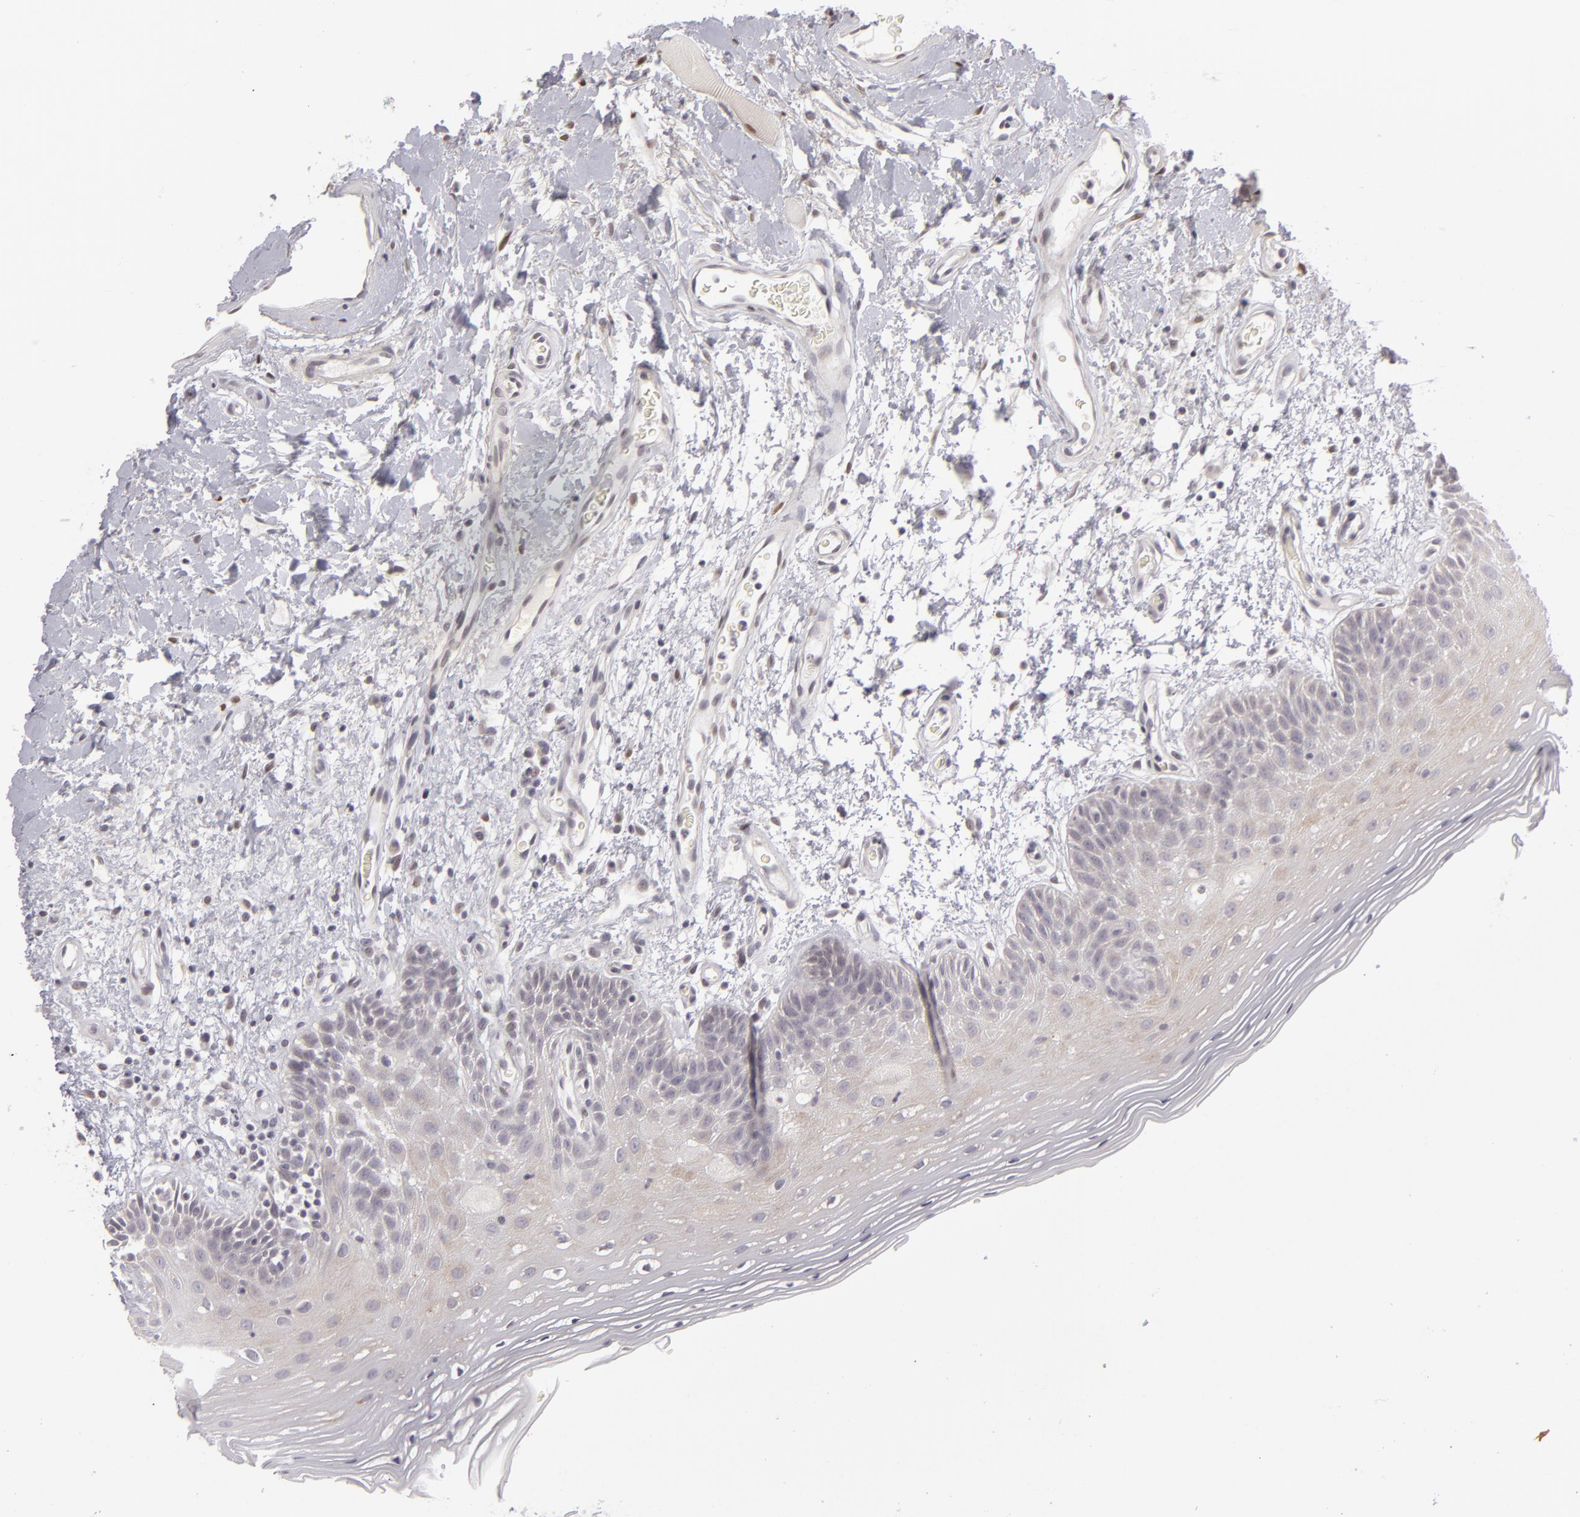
{"staining": {"intensity": "weak", "quantity": "<25%", "location": "cytoplasmic/membranous"}, "tissue": "oral mucosa", "cell_type": "Squamous epithelial cells", "image_type": "normal", "snomed": [{"axis": "morphology", "description": "Normal tissue, NOS"}, {"axis": "morphology", "description": "Squamous cell carcinoma, NOS"}, {"axis": "topography", "description": "Skeletal muscle"}, {"axis": "topography", "description": "Oral tissue"}, {"axis": "topography", "description": "Head-Neck"}], "caption": "Immunohistochemistry (IHC) micrograph of normal human oral mucosa stained for a protein (brown), which reveals no positivity in squamous epithelial cells.", "gene": "SIX1", "patient": {"sex": "male", "age": 71}}